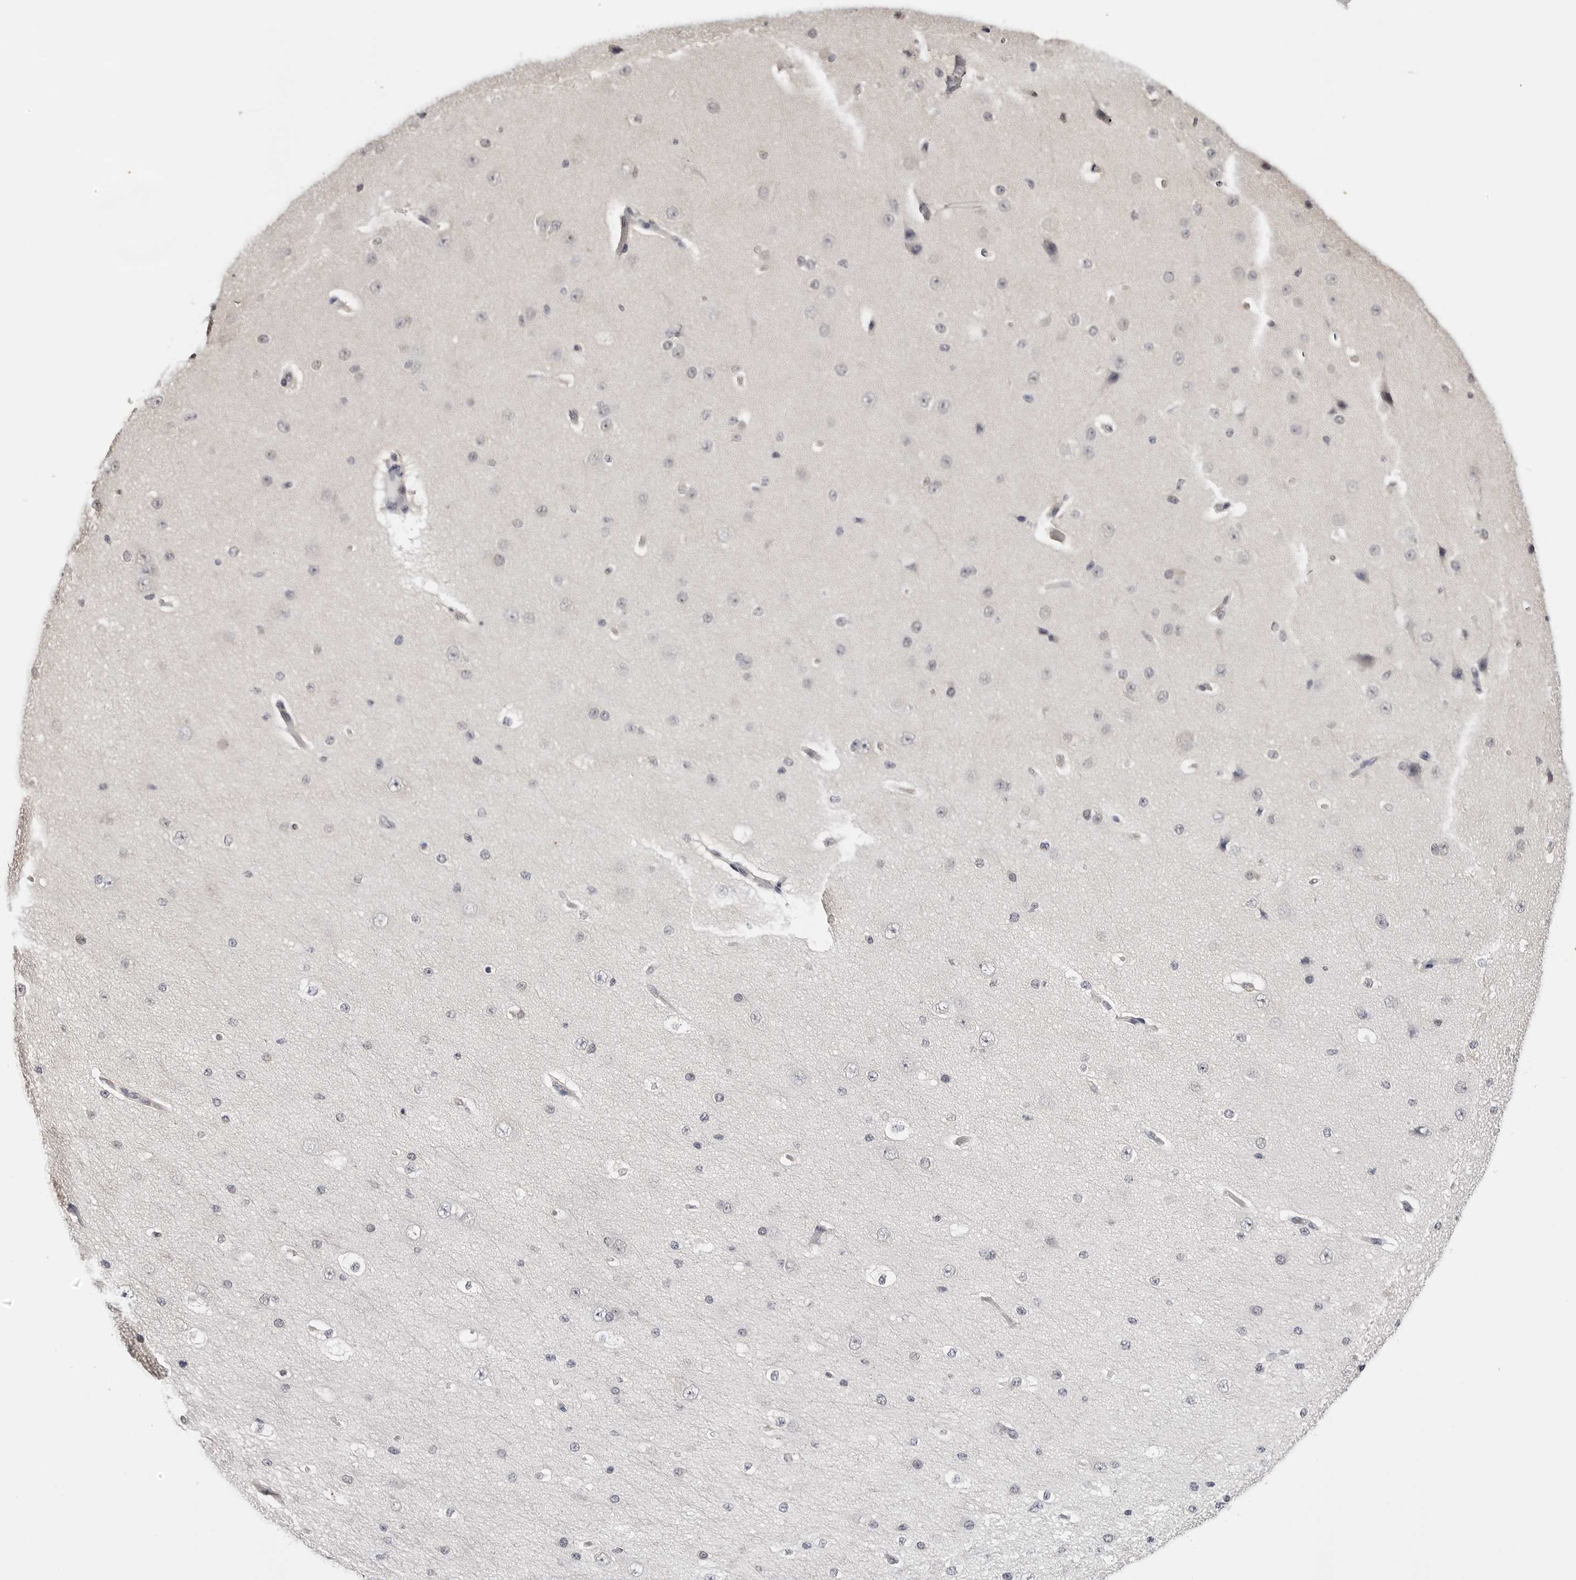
{"staining": {"intensity": "weak", "quantity": "25%-75%", "location": "nuclear"}, "tissue": "cerebral cortex", "cell_type": "Endothelial cells", "image_type": "normal", "snomed": [{"axis": "morphology", "description": "Normal tissue, NOS"}, {"axis": "morphology", "description": "Developmental malformation"}, {"axis": "topography", "description": "Cerebral cortex"}], "caption": "Immunohistochemistry of normal cerebral cortex displays low levels of weak nuclear positivity in approximately 25%-75% of endothelial cells.", "gene": "CDK20", "patient": {"sex": "female", "age": 30}}